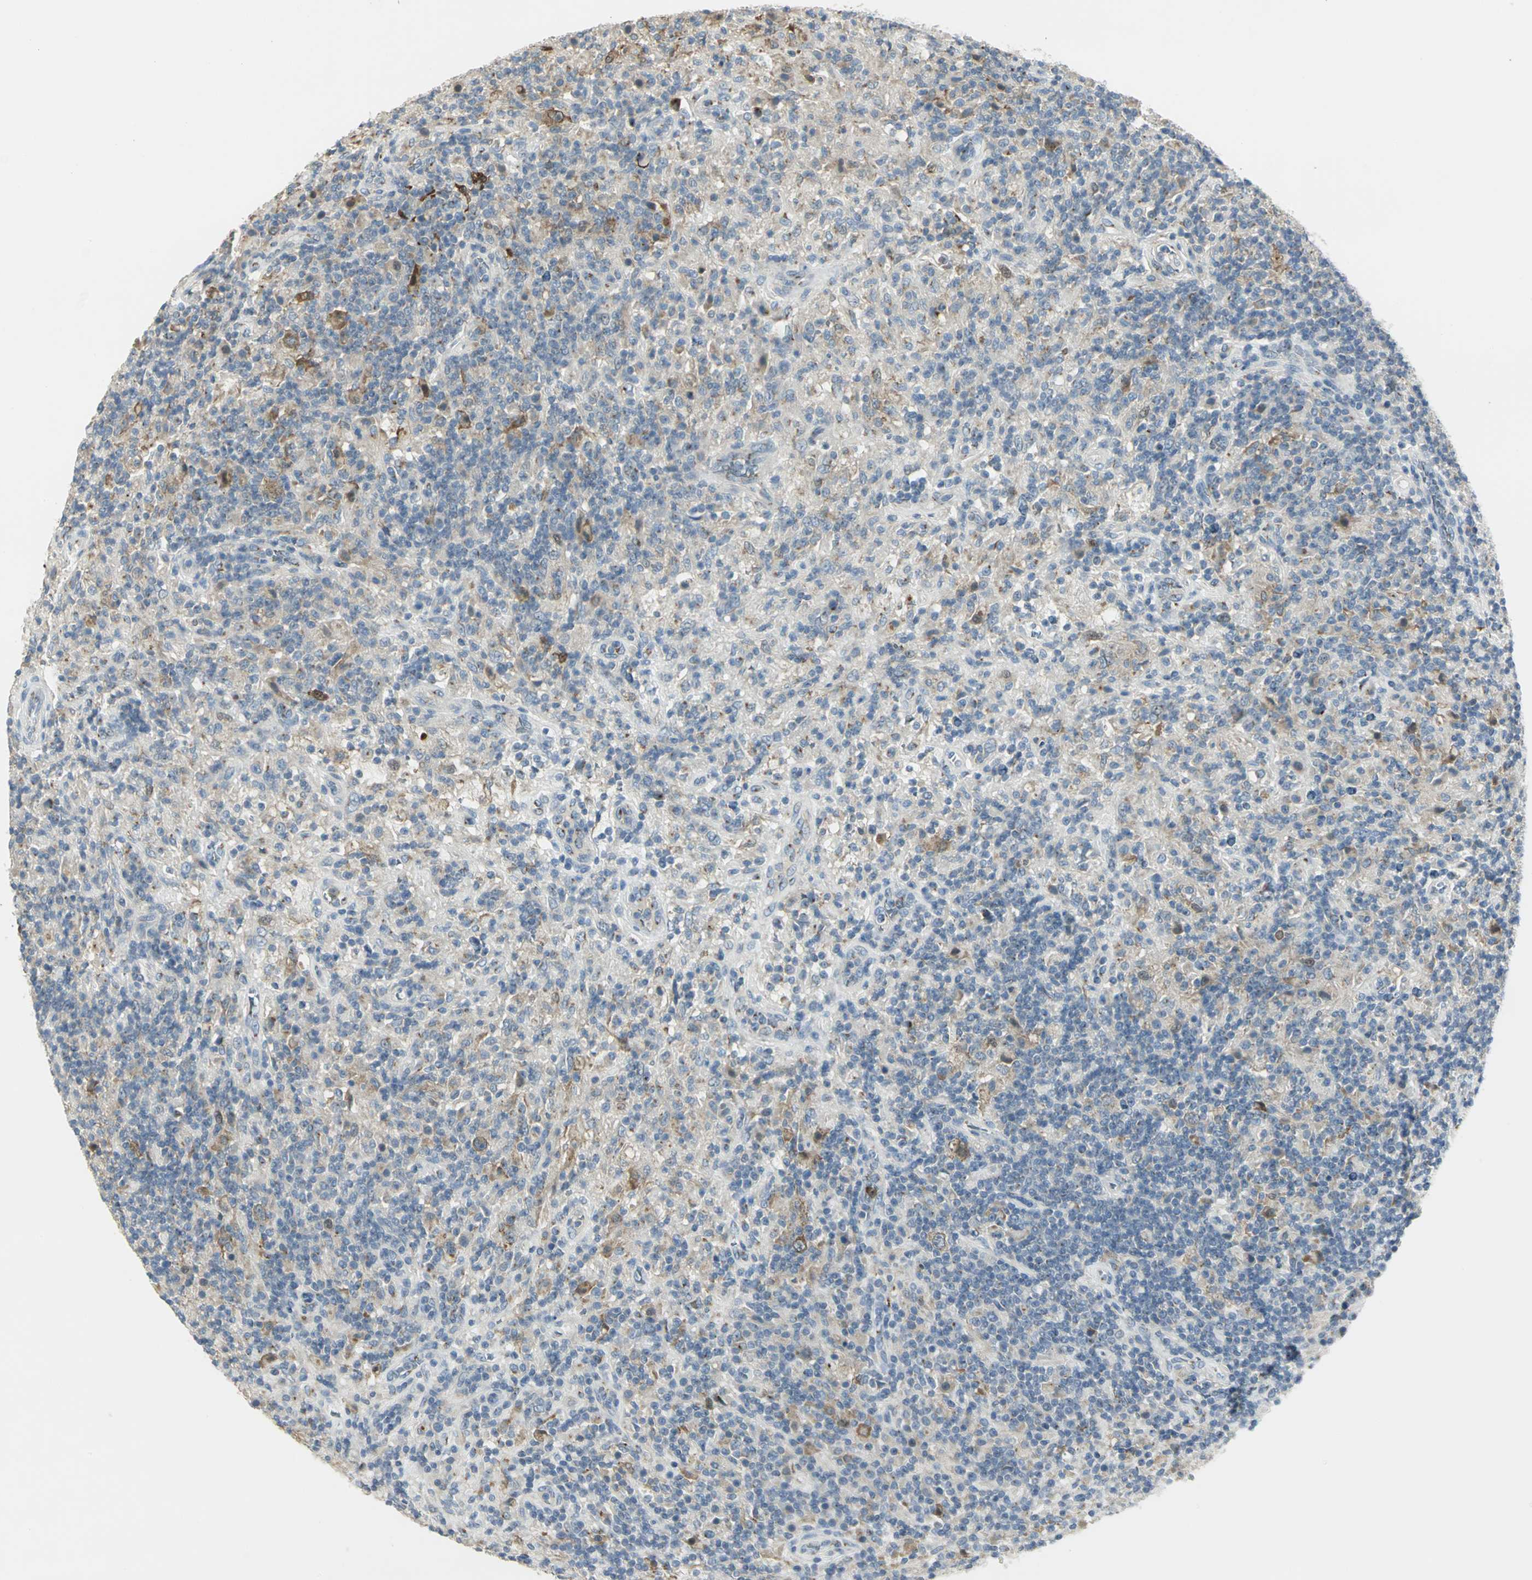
{"staining": {"intensity": "weak", "quantity": "<25%", "location": "cytoplasmic/membranous"}, "tissue": "lymphoma", "cell_type": "Tumor cells", "image_type": "cancer", "snomed": [{"axis": "morphology", "description": "Hodgkin's disease, NOS"}, {"axis": "topography", "description": "Lymph node"}], "caption": "Immunohistochemical staining of human lymphoma exhibits no significant staining in tumor cells.", "gene": "TM9SF2", "patient": {"sex": "male", "age": 70}}